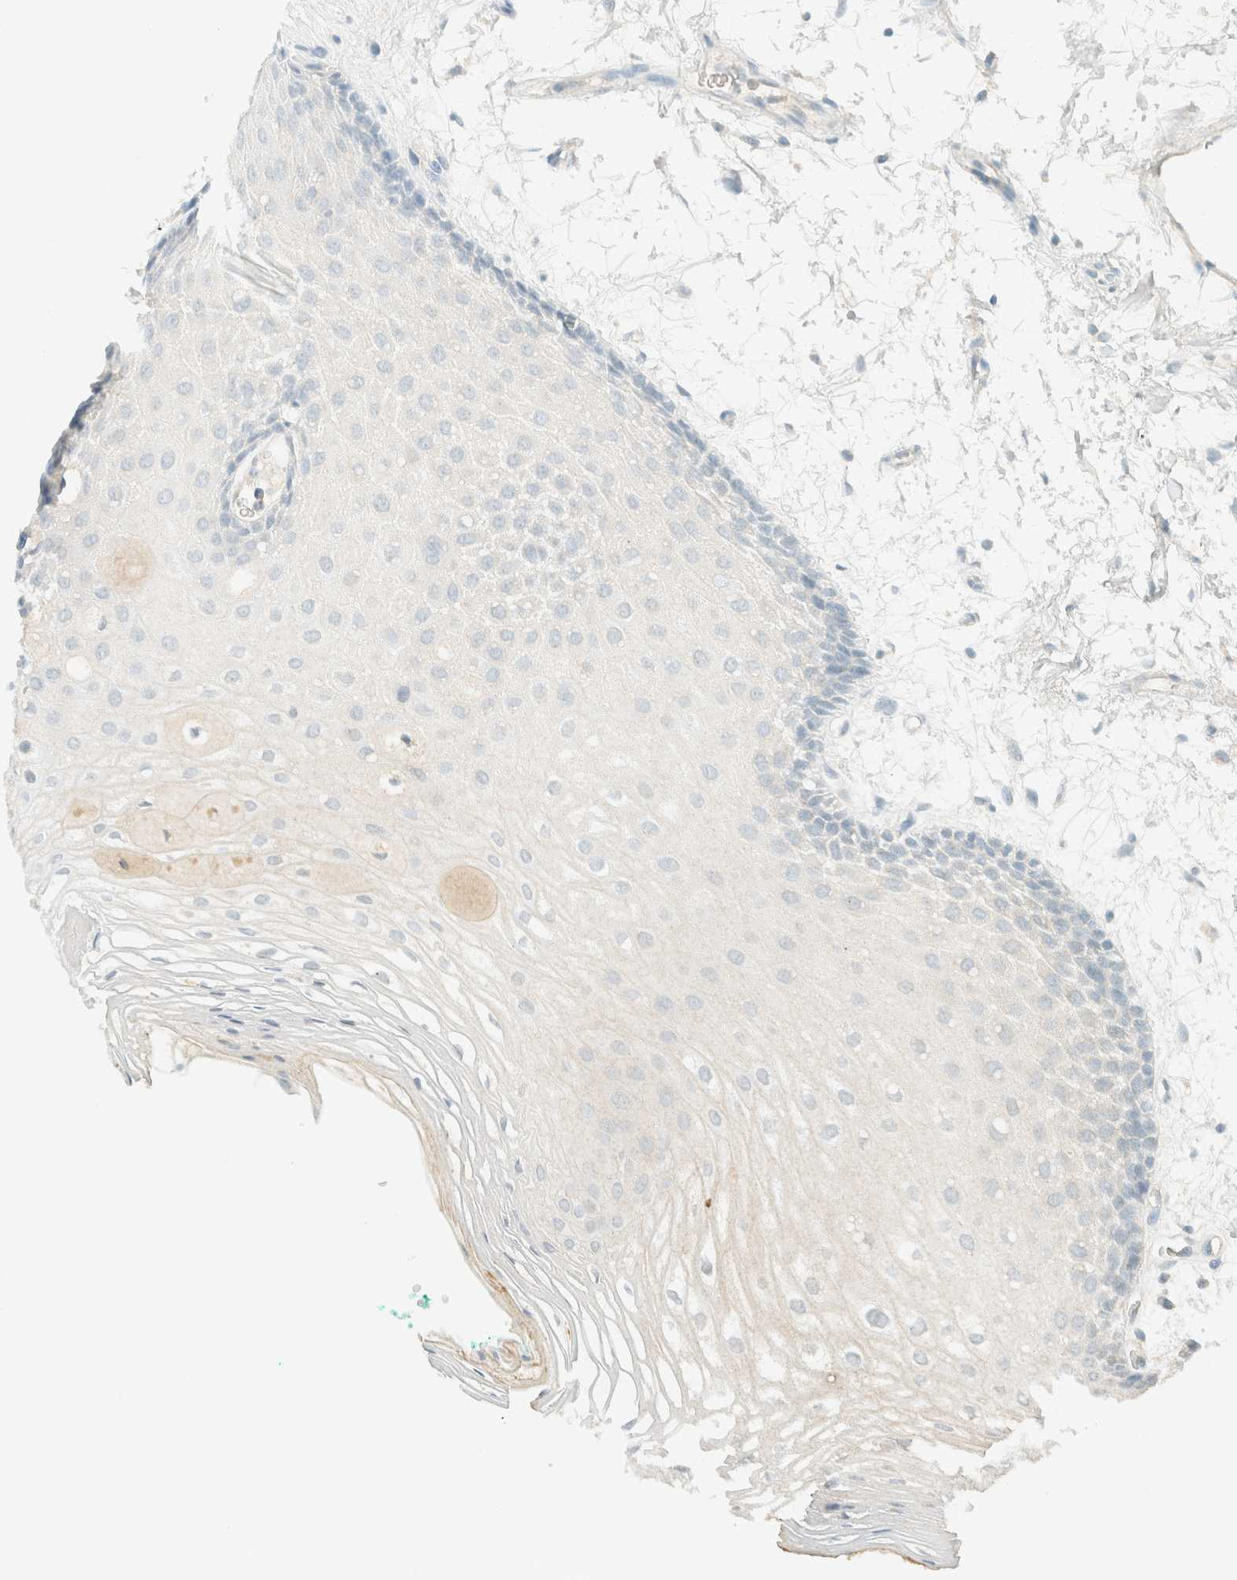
{"staining": {"intensity": "negative", "quantity": "none", "location": "none"}, "tissue": "oral mucosa", "cell_type": "Squamous epithelial cells", "image_type": "normal", "snomed": [{"axis": "morphology", "description": "Normal tissue, NOS"}, {"axis": "topography", "description": "Skeletal muscle"}, {"axis": "topography", "description": "Oral tissue"}, {"axis": "topography", "description": "Peripheral nerve tissue"}], "caption": "Immunohistochemistry photomicrograph of benign oral mucosa: oral mucosa stained with DAB (3,3'-diaminobenzidine) shows no significant protein positivity in squamous epithelial cells.", "gene": "GPA33", "patient": {"sex": "female", "age": 84}}